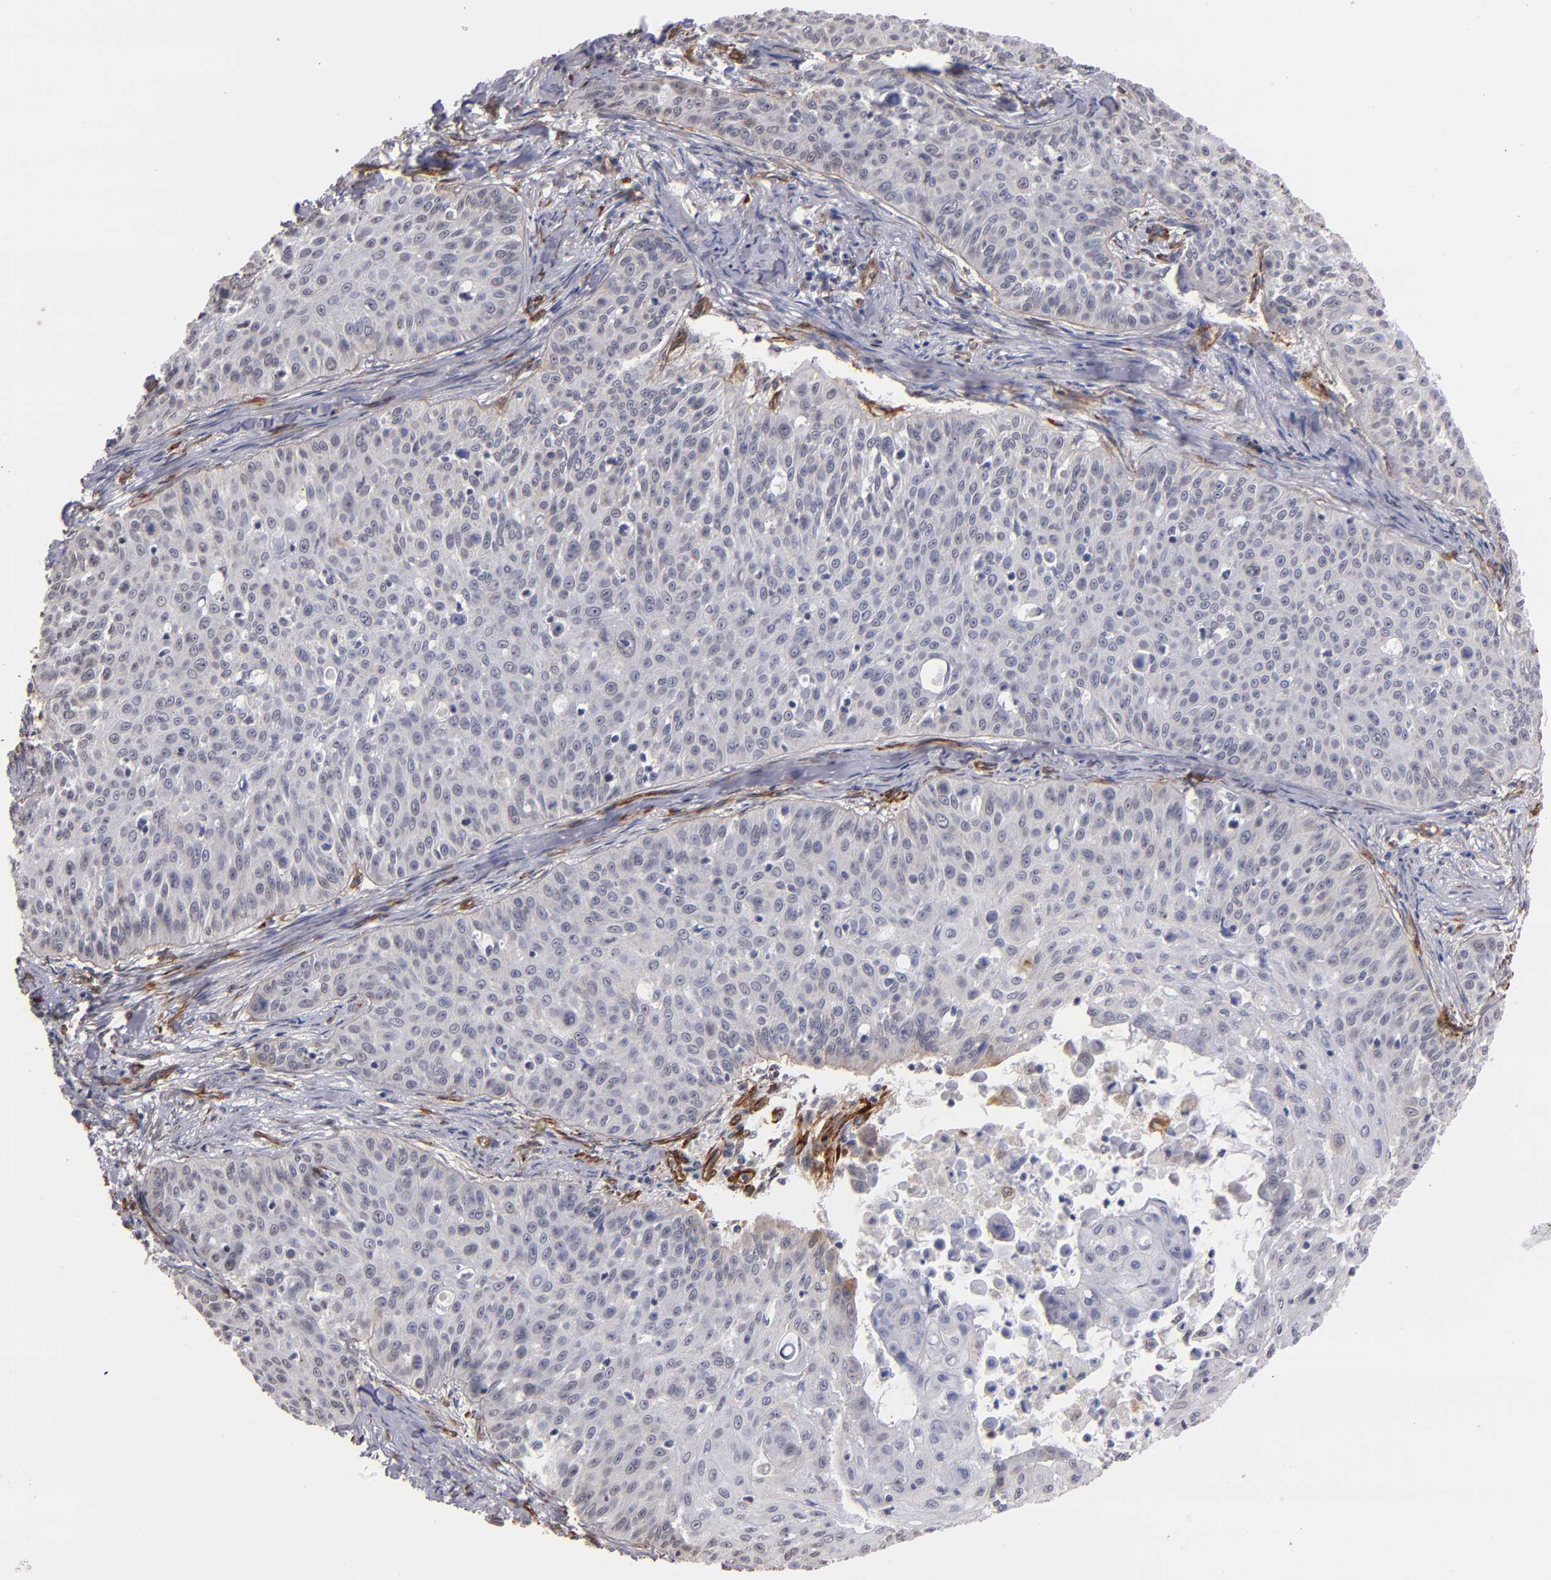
{"staining": {"intensity": "negative", "quantity": "none", "location": "none"}, "tissue": "skin cancer", "cell_type": "Tumor cells", "image_type": "cancer", "snomed": [{"axis": "morphology", "description": "Squamous cell carcinoma, NOS"}, {"axis": "topography", "description": "Skin"}], "caption": "Tumor cells are negative for protein expression in human skin cancer. (Stains: DAB immunohistochemistry with hematoxylin counter stain, Microscopy: brightfield microscopy at high magnification).", "gene": "LAMC1", "patient": {"sex": "male", "age": 82}}